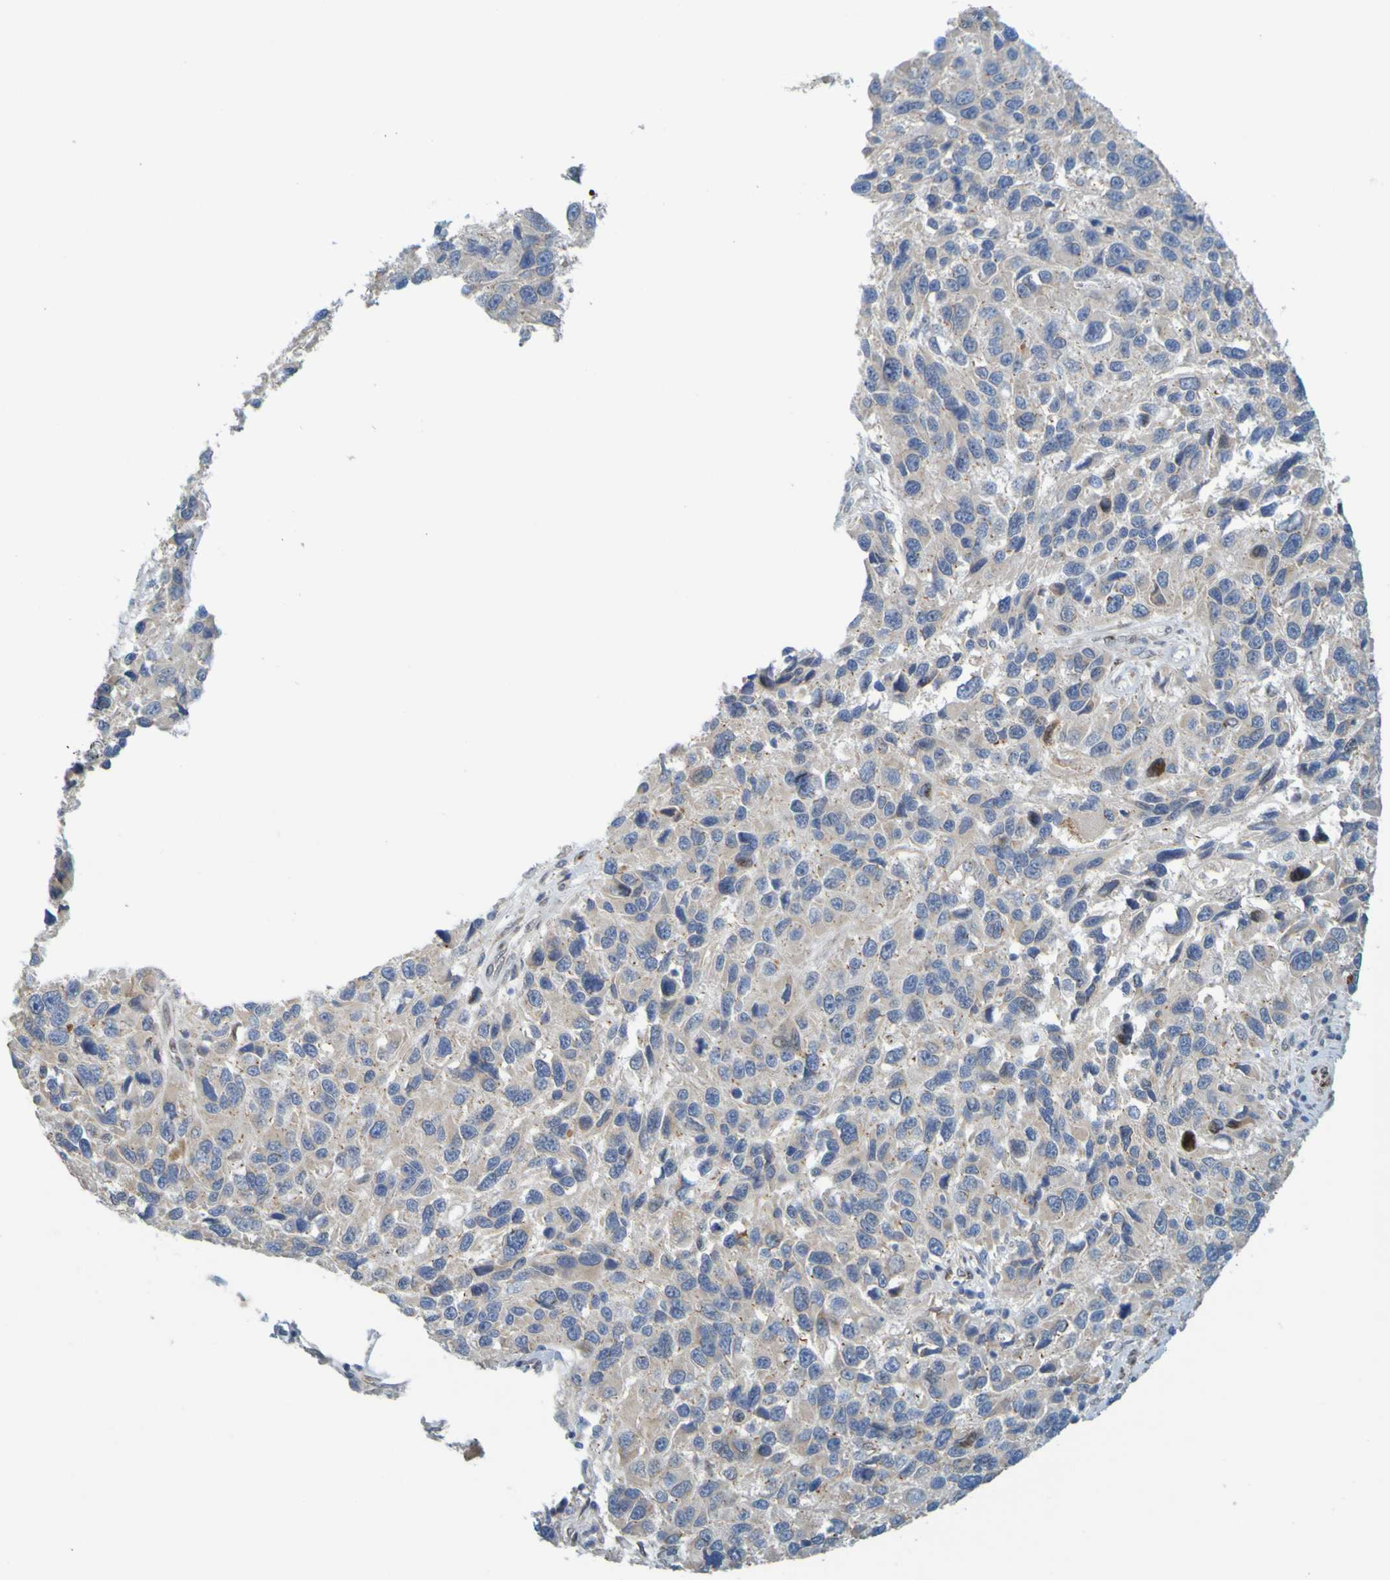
{"staining": {"intensity": "weak", "quantity": "<25%", "location": "cytoplasmic/membranous"}, "tissue": "melanoma", "cell_type": "Tumor cells", "image_type": "cancer", "snomed": [{"axis": "morphology", "description": "Malignant melanoma, NOS"}, {"axis": "topography", "description": "Skin"}], "caption": "The immunohistochemistry photomicrograph has no significant positivity in tumor cells of melanoma tissue.", "gene": "MAG", "patient": {"sex": "male", "age": 53}}